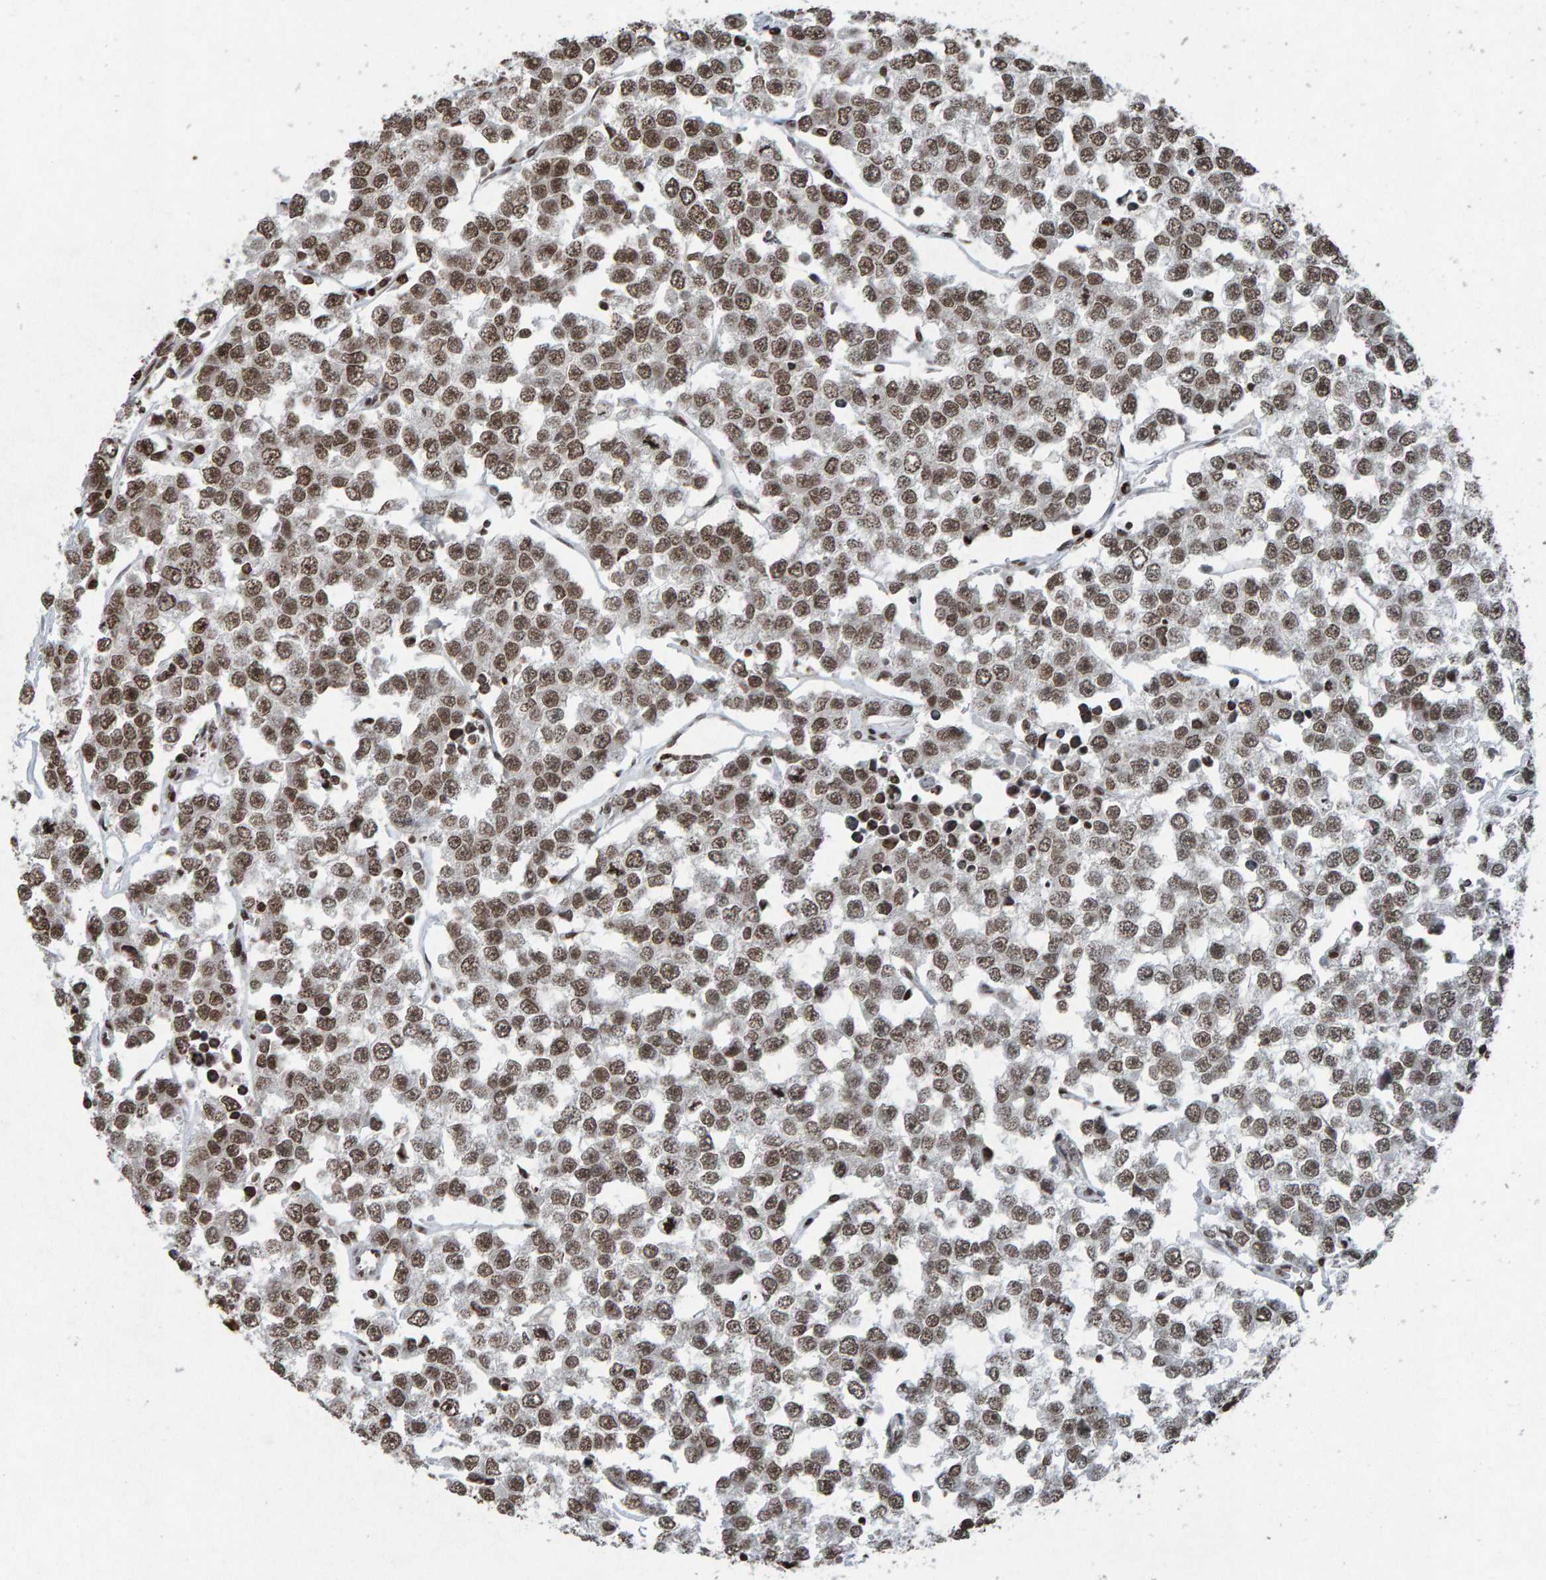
{"staining": {"intensity": "moderate", "quantity": ">75%", "location": "nuclear"}, "tissue": "testis cancer", "cell_type": "Tumor cells", "image_type": "cancer", "snomed": [{"axis": "morphology", "description": "Seminoma, NOS"}, {"axis": "morphology", "description": "Carcinoma, Embryonal, NOS"}, {"axis": "topography", "description": "Testis"}], "caption": "A medium amount of moderate nuclear staining is seen in about >75% of tumor cells in testis cancer (embryonal carcinoma) tissue. Nuclei are stained in blue.", "gene": "H2AZ1", "patient": {"sex": "male", "age": 52}}